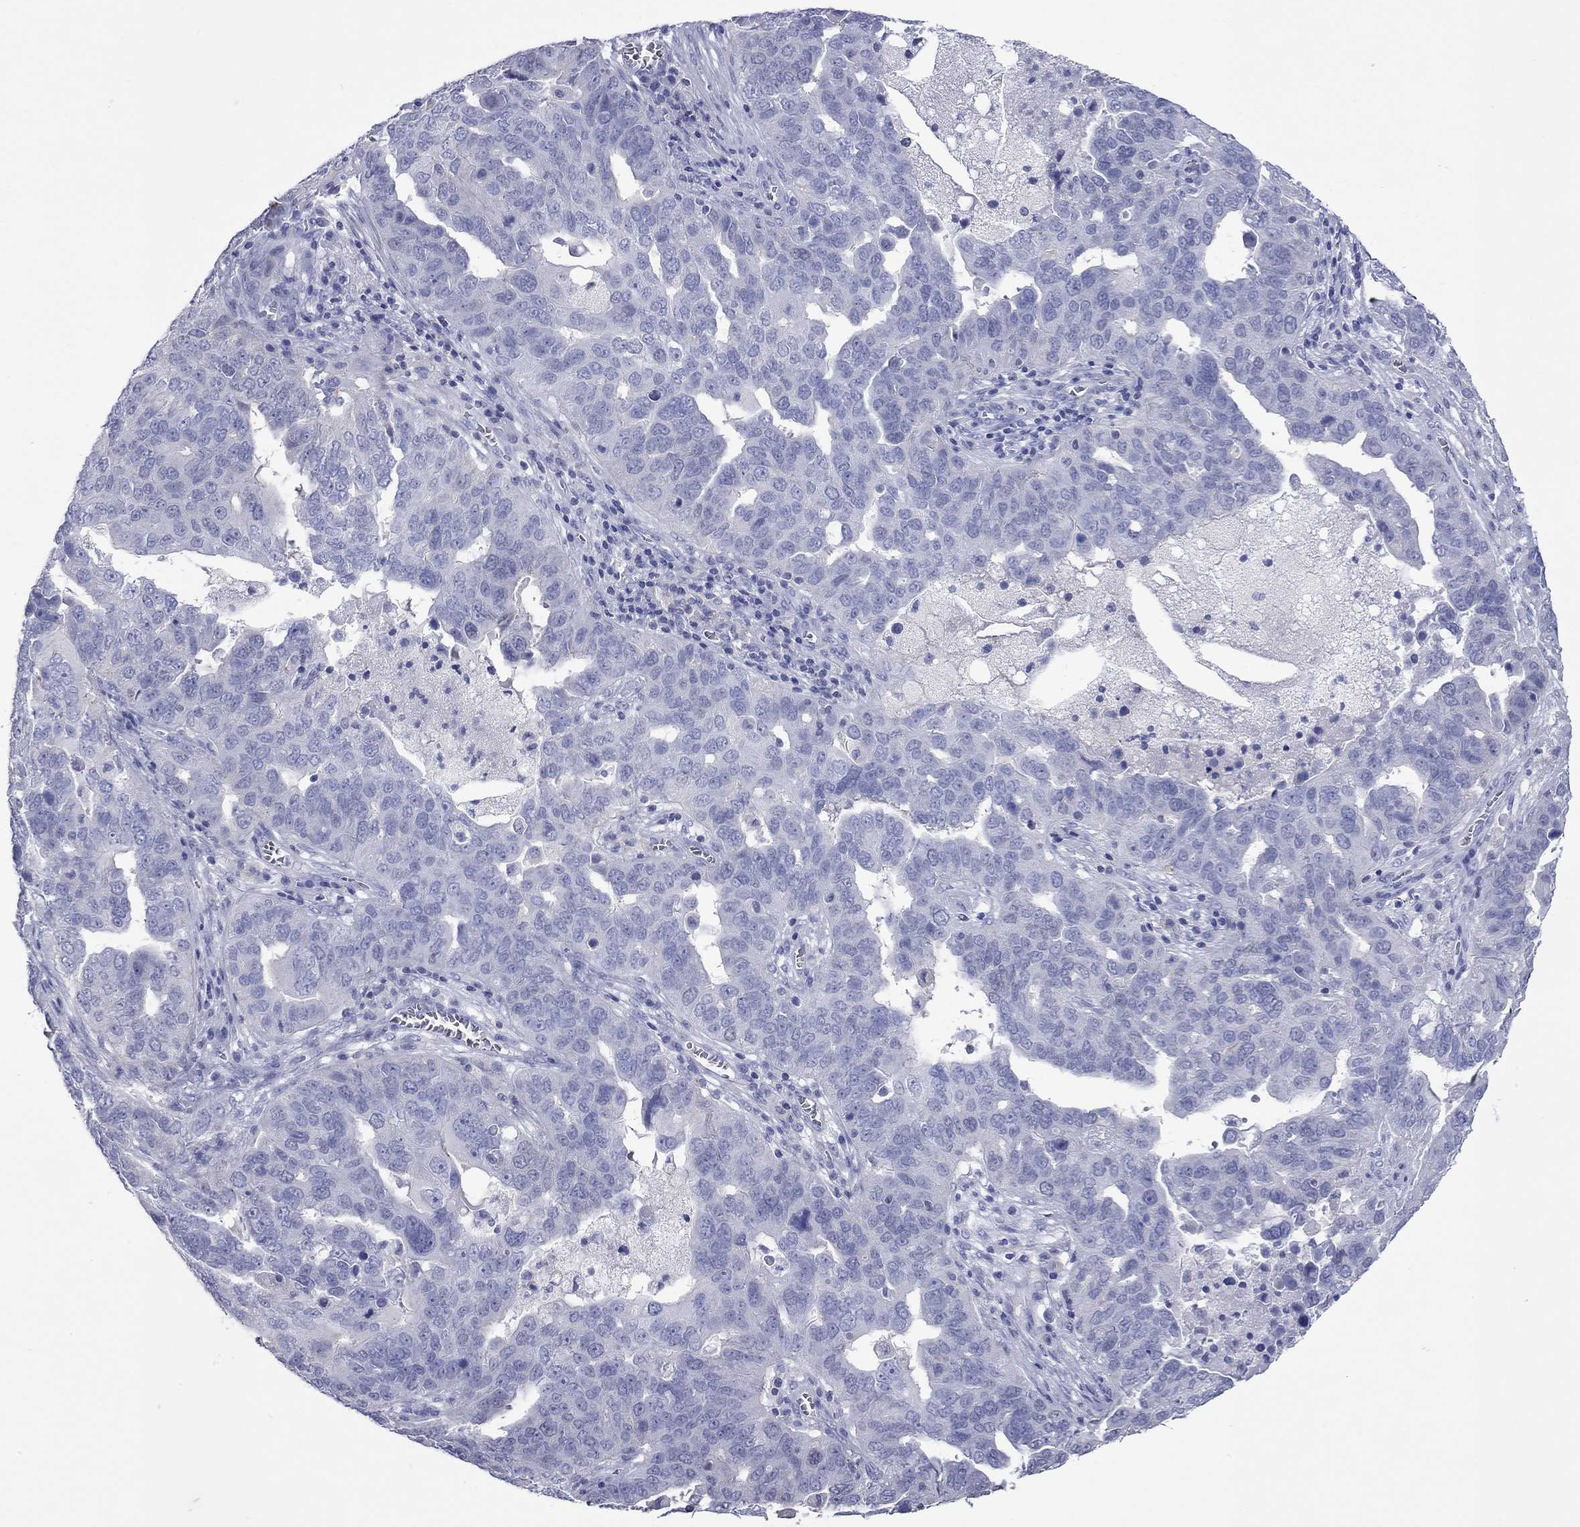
{"staining": {"intensity": "negative", "quantity": "none", "location": "none"}, "tissue": "ovarian cancer", "cell_type": "Tumor cells", "image_type": "cancer", "snomed": [{"axis": "morphology", "description": "Carcinoma, endometroid"}, {"axis": "topography", "description": "Soft tissue"}, {"axis": "topography", "description": "Ovary"}], "caption": "Immunohistochemistry (IHC) of endometroid carcinoma (ovarian) shows no staining in tumor cells. Nuclei are stained in blue.", "gene": "ACTL7B", "patient": {"sex": "female", "age": 52}}